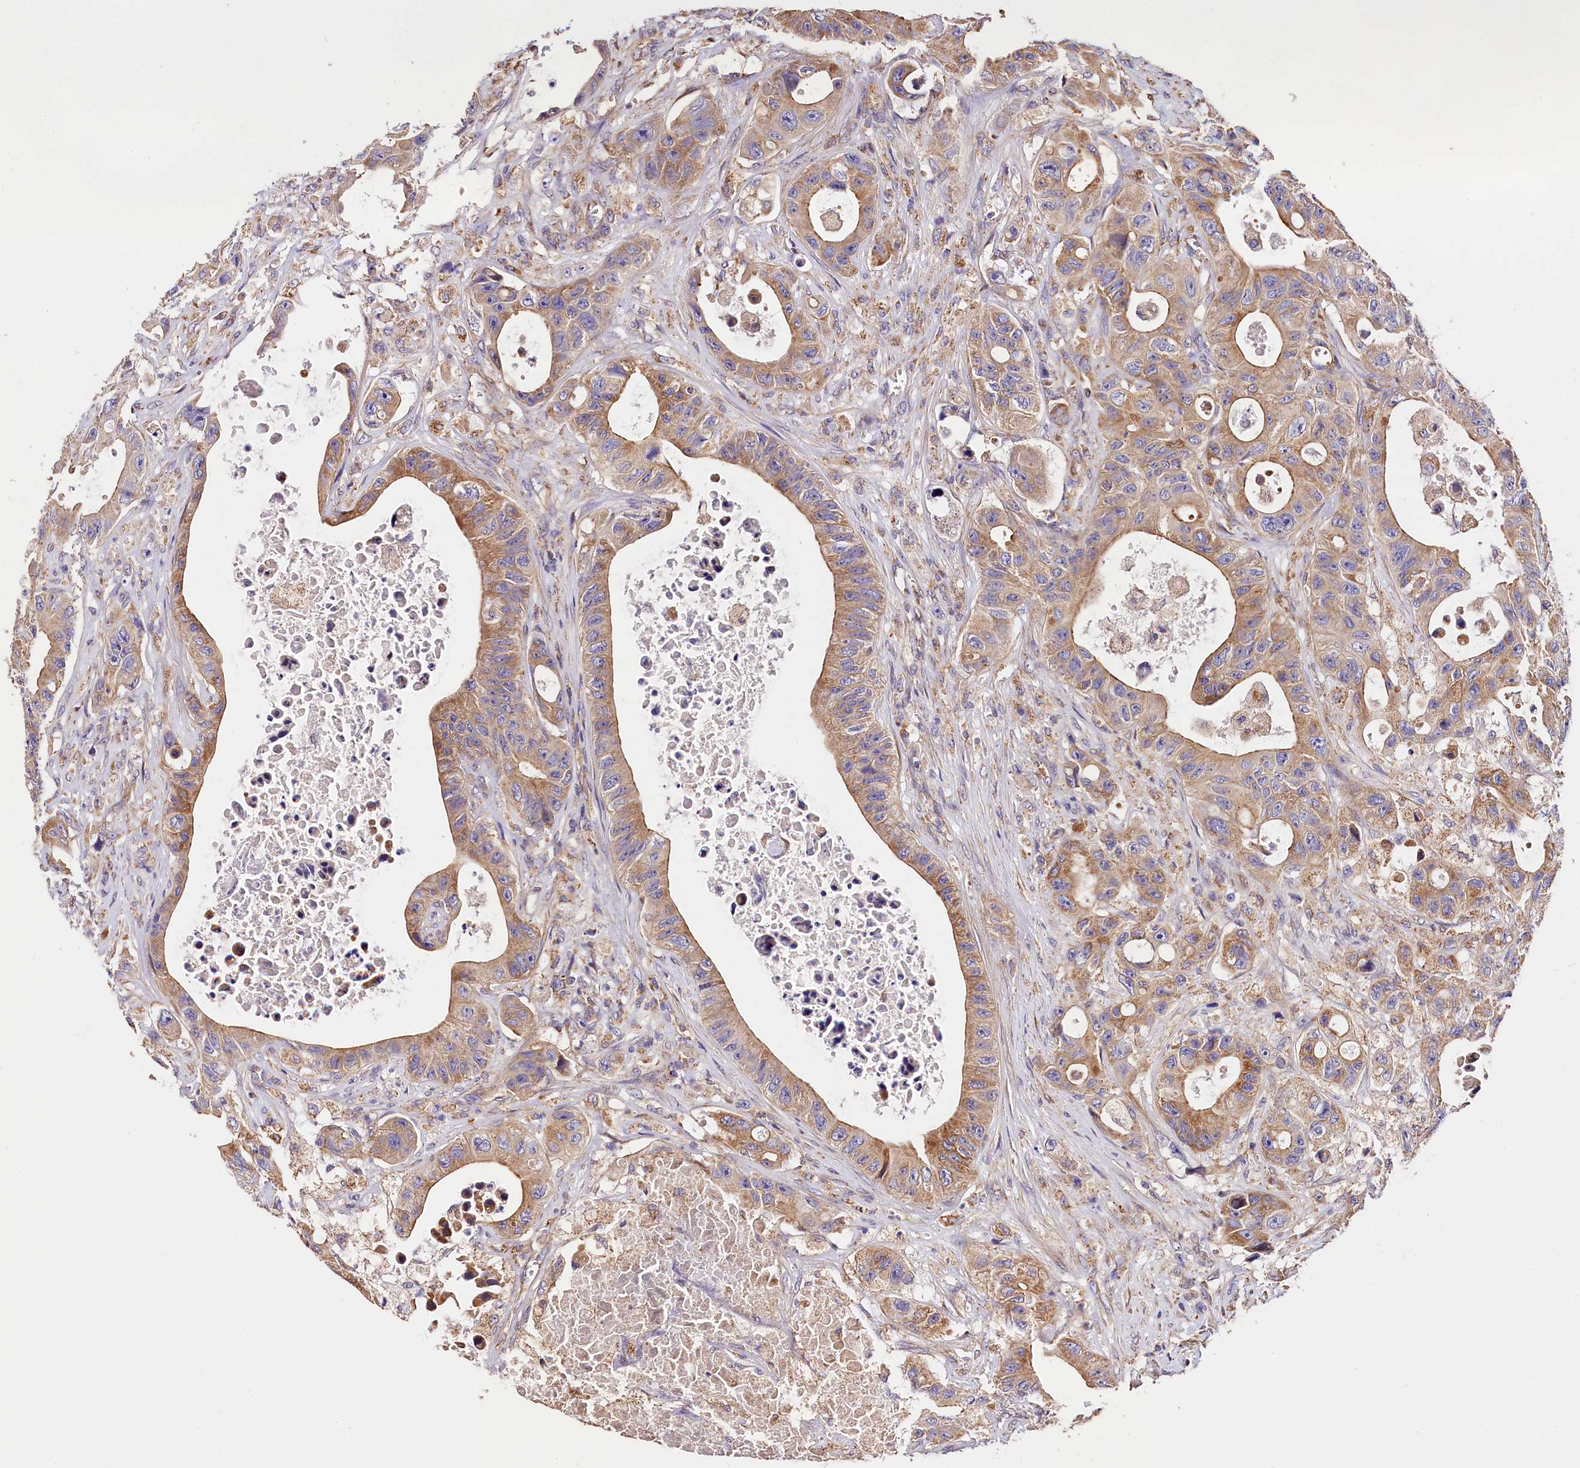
{"staining": {"intensity": "moderate", "quantity": ">75%", "location": "cytoplasmic/membranous"}, "tissue": "colorectal cancer", "cell_type": "Tumor cells", "image_type": "cancer", "snomed": [{"axis": "morphology", "description": "Adenocarcinoma, NOS"}, {"axis": "topography", "description": "Colon"}], "caption": "Colorectal cancer stained with DAB (3,3'-diaminobenzidine) immunohistochemistry (IHC) exhibits medium levels of moderate cytoplasmic/membranous staining in approximately >75% of tumor cells.", "gene": "ACAA2", "patient": {"sex": "female", "age": 46}}